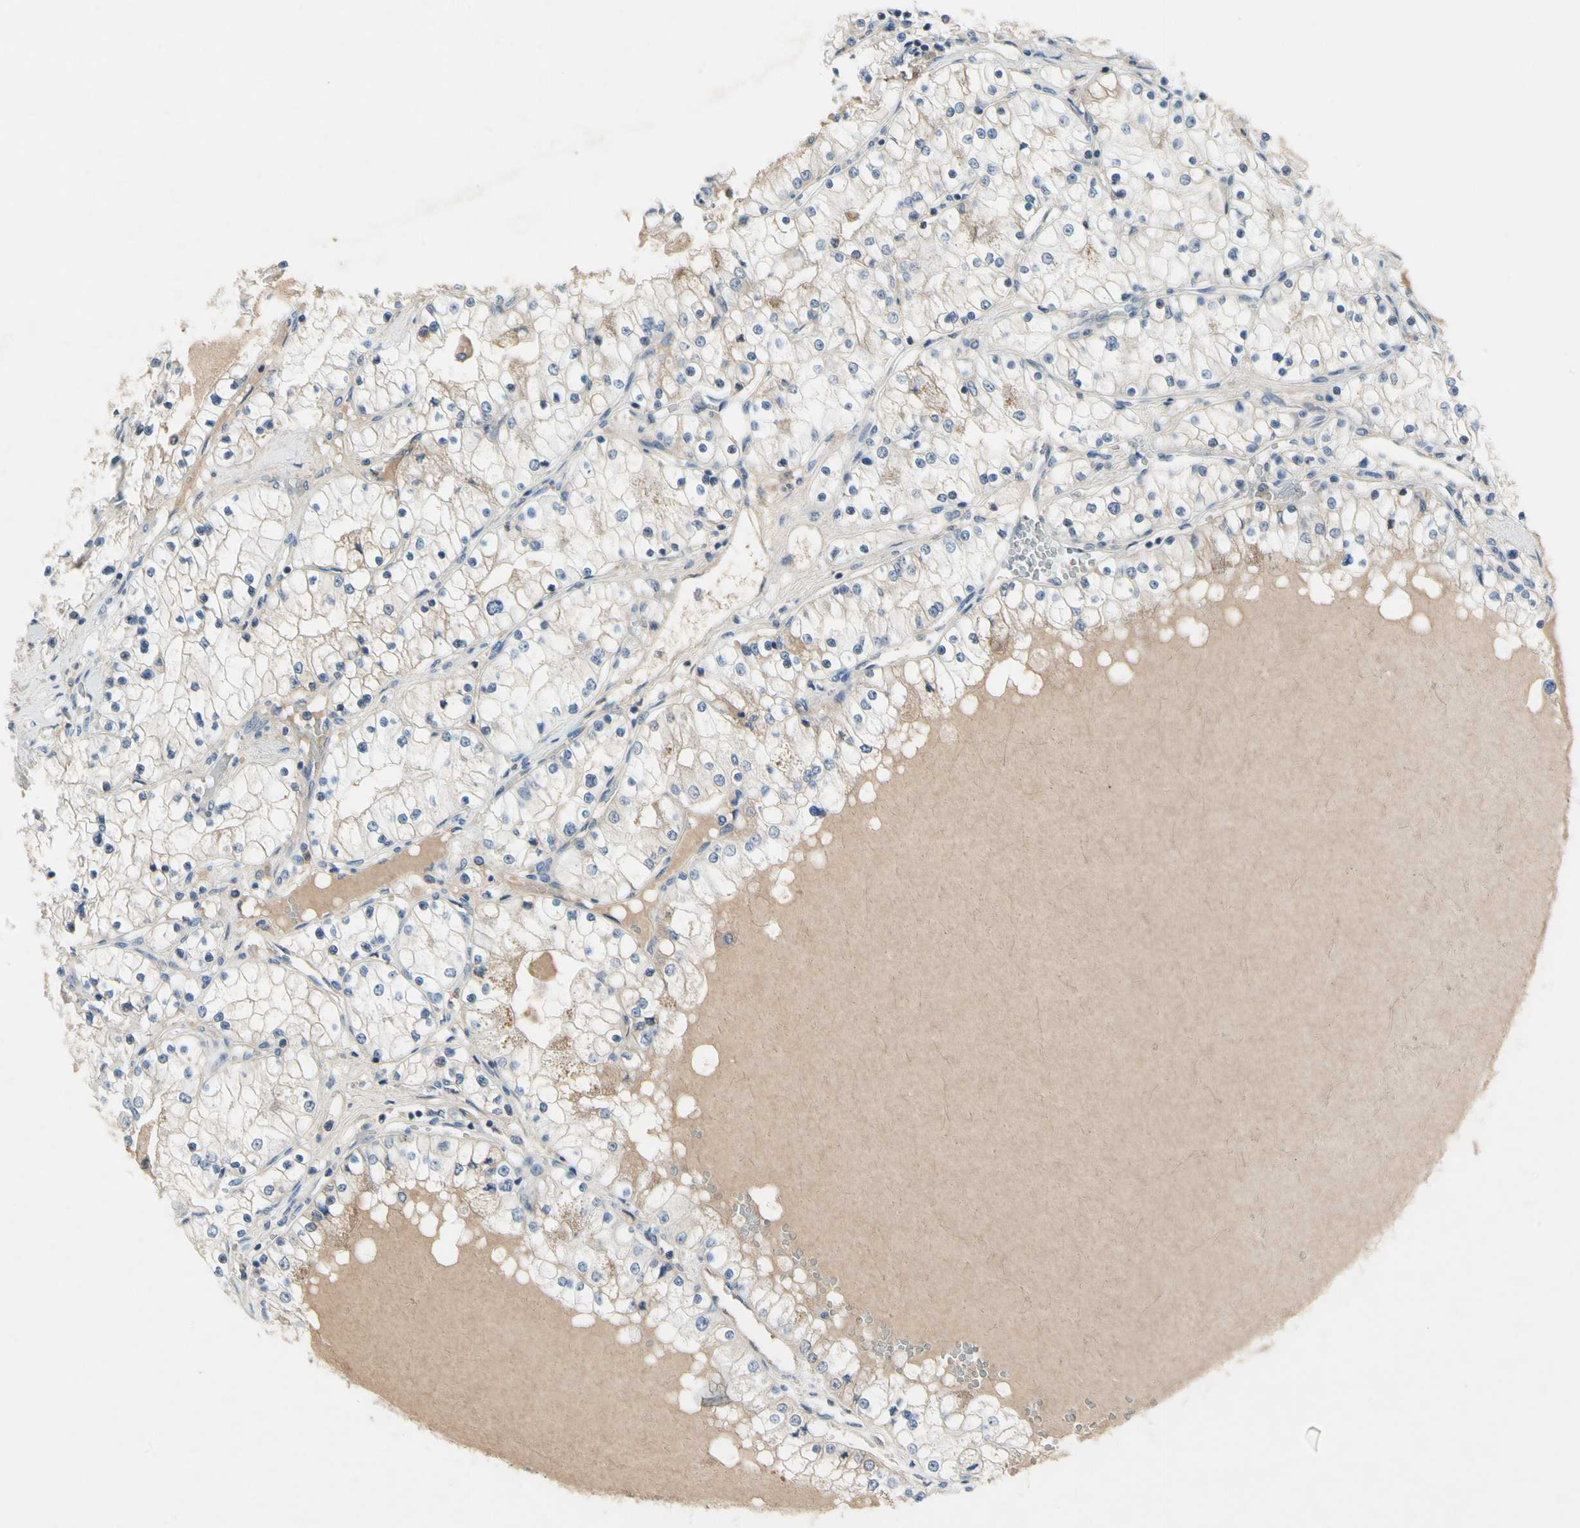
{"staining": {"intensity": "weak", "quantity": "<25%", "location": "cytoplasmic/membranous"}, "tissue": "renal cancer", "cell_type": "Tumor cells", "image_type": "cancer", "snomed": [{"axis": "morphology", "description": "Adenocarcinoma, NOS"}, {"axis": "topography", "description": "Kidney"}], "caption": "Immunohistochemistry (IHC) image of neoplastic tissue: human renal cancer (adenocarcinoma) stained with DAB exhibits no significant protein staining in tumor cells.", "gene": "ECRG4", "patient": {"sex": "male", "age": 68}}